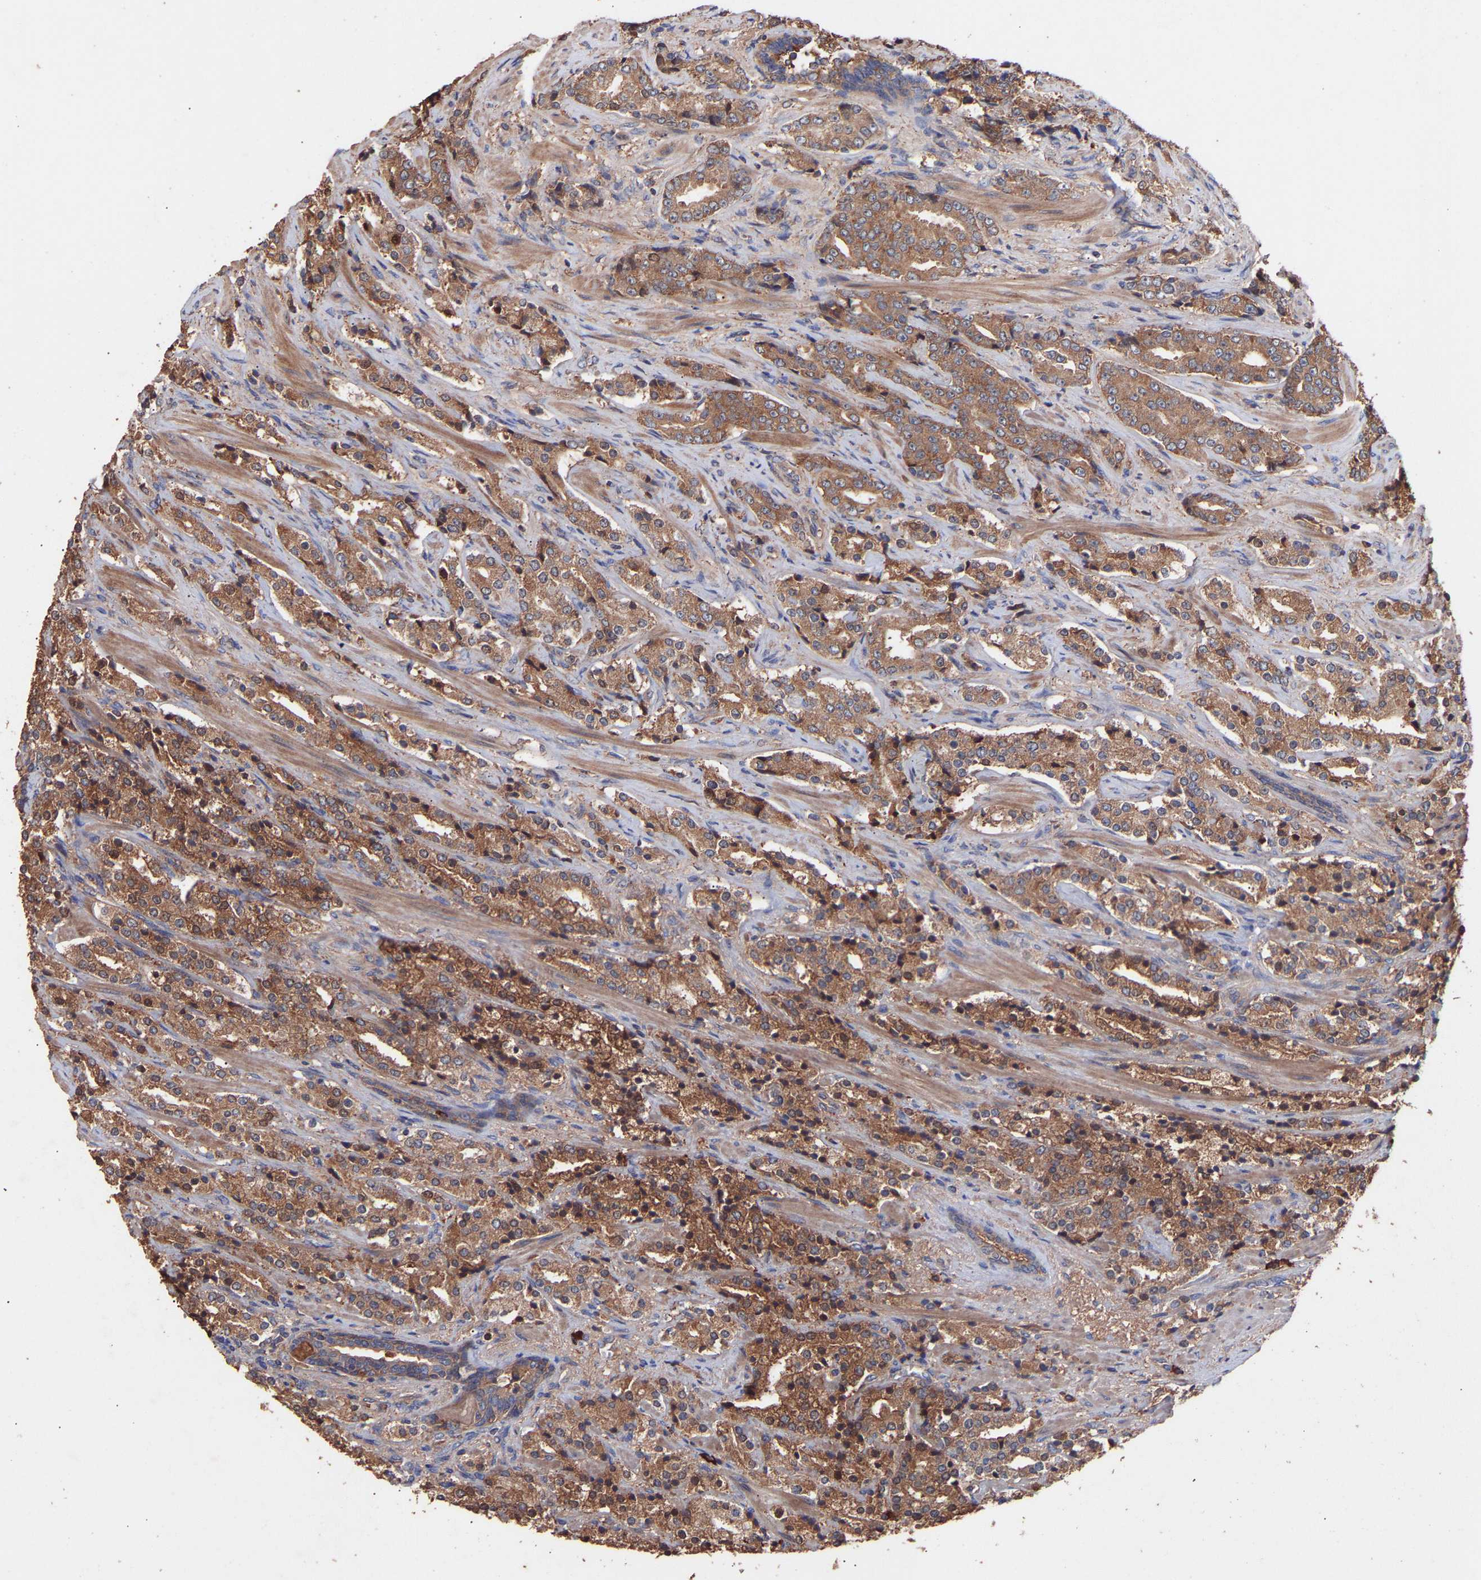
{"staining": {"intensity": "moderate", "quantity": ">75%", "location": "cytoplasmic/membranous"}, "tissue": "prostate cancer", "cell_type": "Tumor cells", "image_type": "cancer", "snomed": [{"axis": "morphology", "description": "Adenocarcinoma, High grade"}, {"axis": "topography", "description": "Prostate"}], "caption": "This image reveals IHC staining of human high-grade adenocarcinoma (prostate), with medium moderate cytoplasmic/membranous expression in about >75% of tumor cells.", "gene": "TMEM268", "patient": {"sex": "male", "age": 71}}